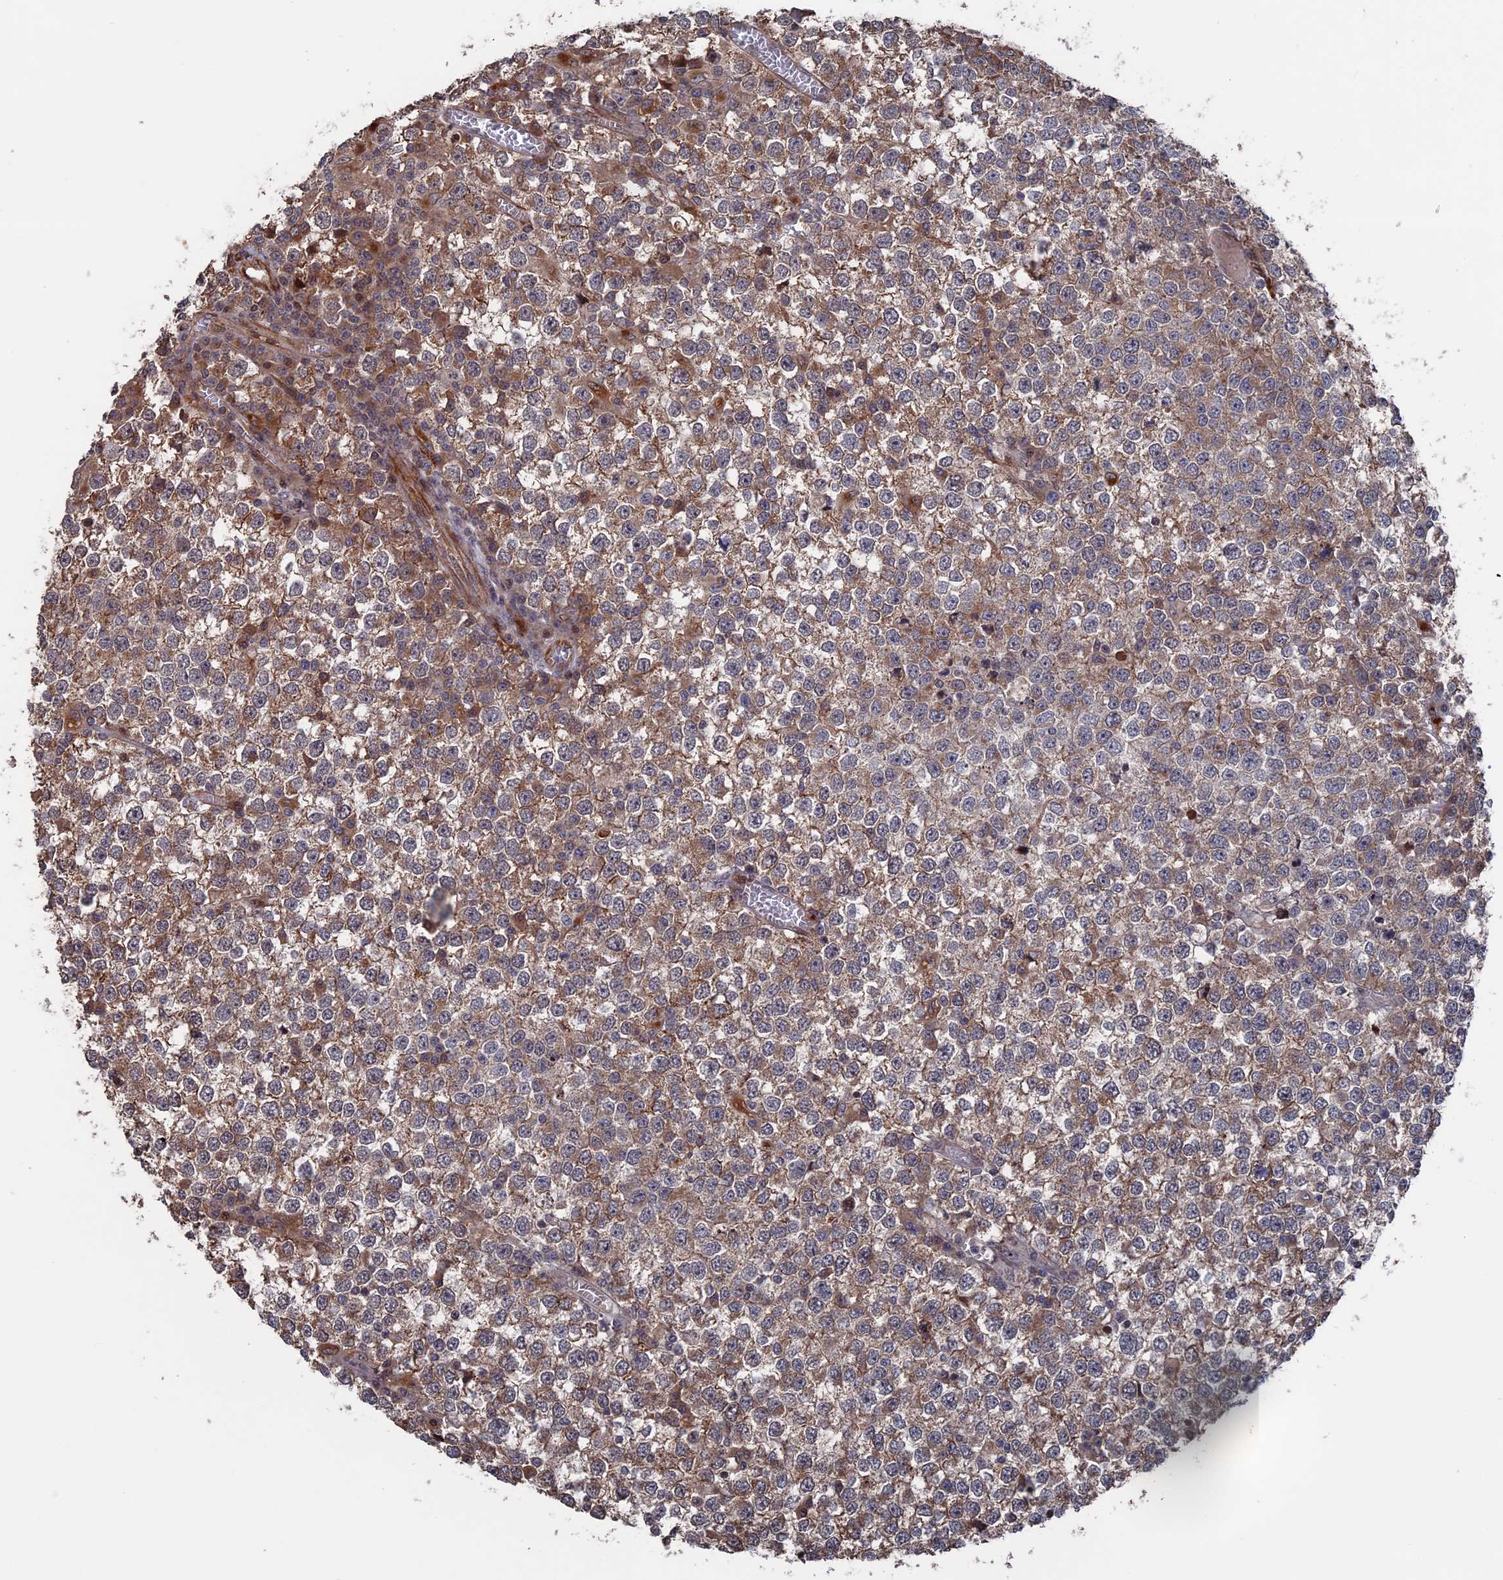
{"staining": {"intensity": "moderate", "quantity": ">75%", "location": "cytoplasmic/membranous"}, "tissue": "testis cancer", "cell_type": "Tumor cells", "image_type": "cancer", "snomed": [{"axis": "morphology", "description": "Seminoma, NOS"}, {"axis": "topography", "description": "Testis"}], "caption": "Immunohistochemical staining of testis cancer (seminoma) exhibits medium levels of moderate cytoplasmic/membranous protein staining in about >75% of tumor cells.", "gene": "PLA2G15", "patient": {"sex": "male", "age": 65}}